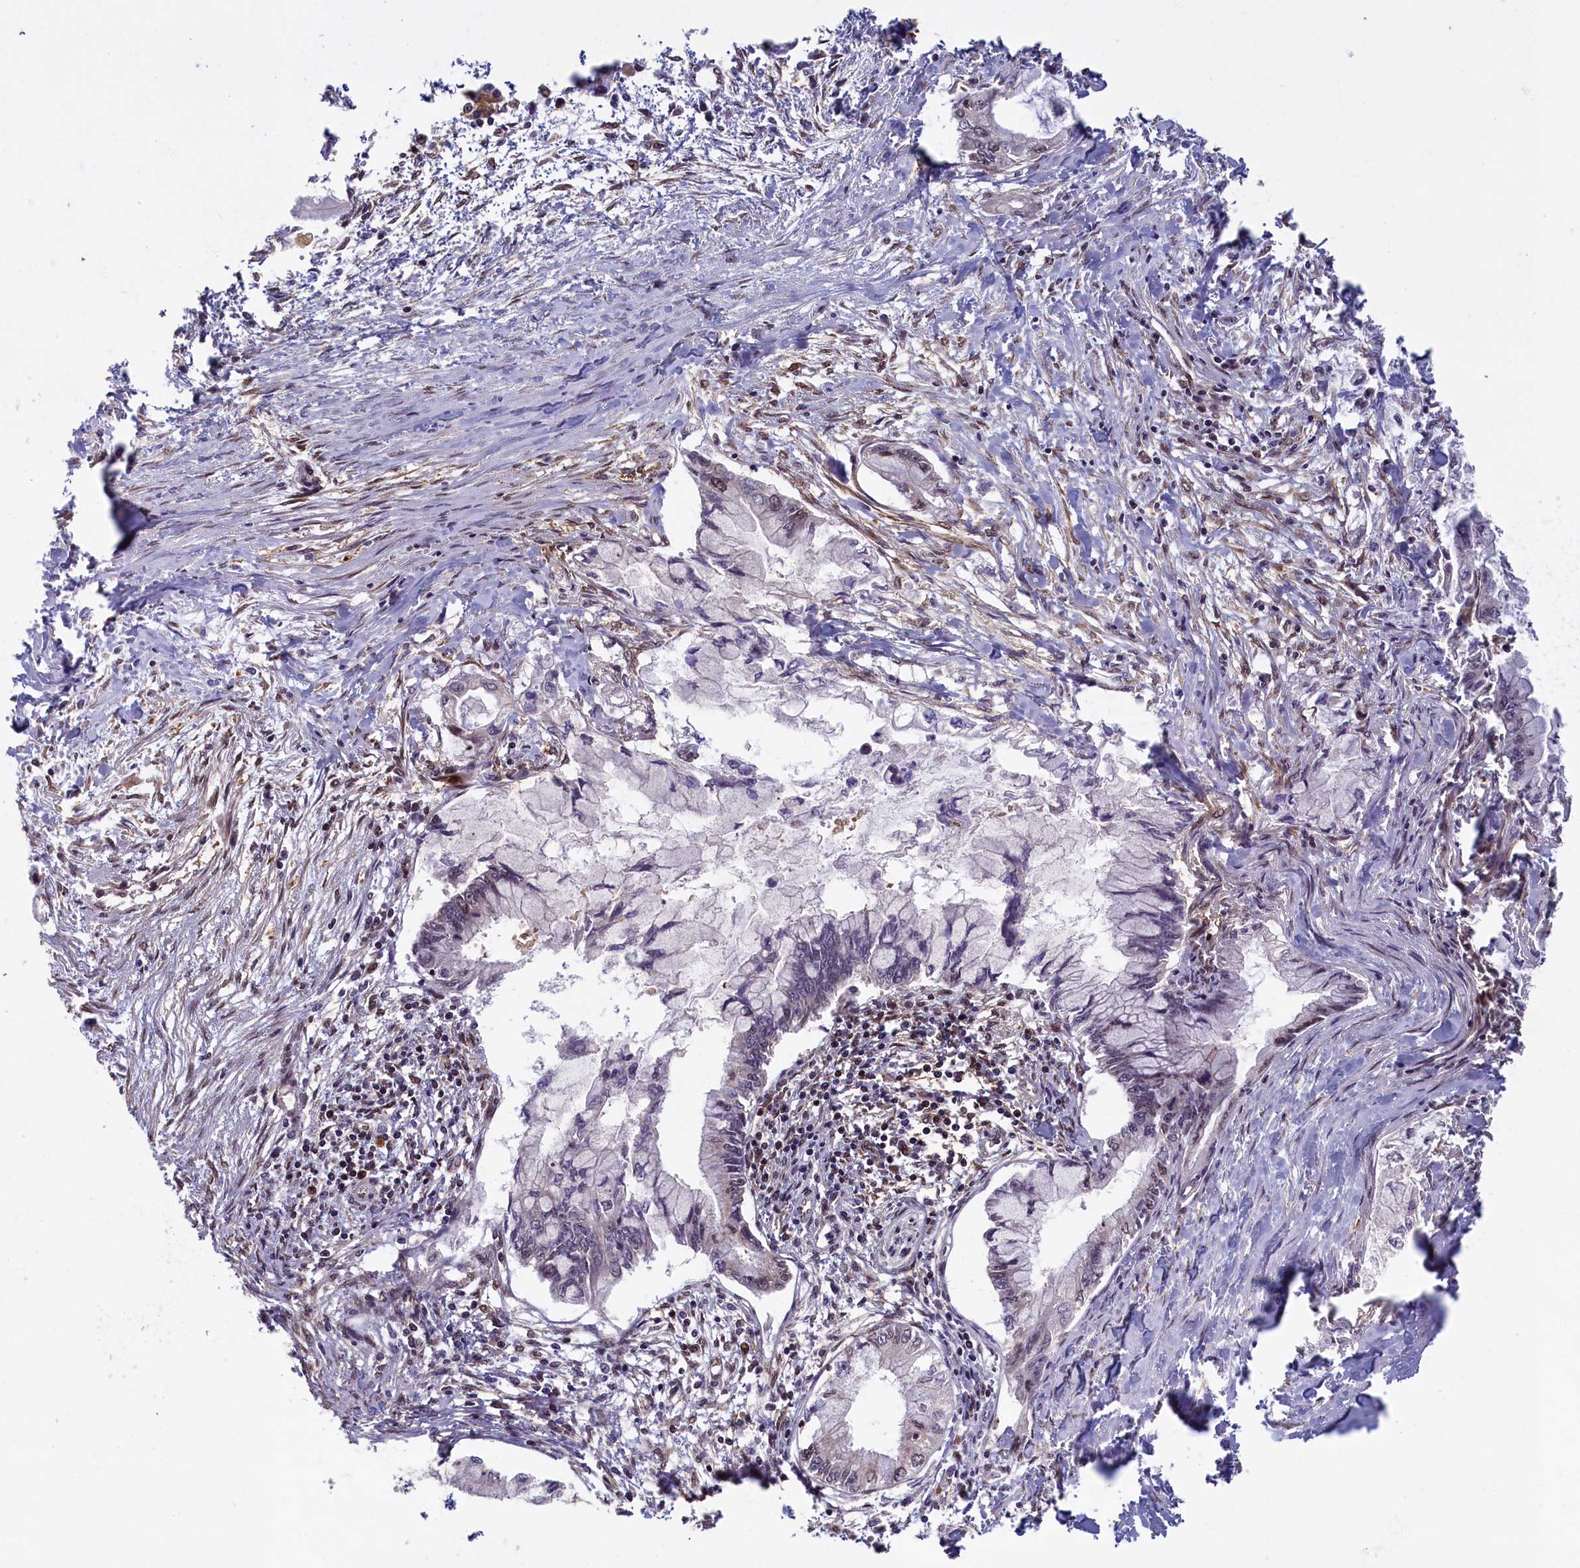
{"staining": {"intensity": "negative", "quantity": "none", "location": "none"}, "tissue": "pancreatic cancer", "cell_type": "Tumor cells", "image_type": "cancer", "snomed": [{"axis": "morphology", "description": "Adenocarcinoma, NOS"}, {"axis": "topography", "description": "Pancreas"}], "caption": "Image shows no significant protein staining in tumor cells of adenocarcinoma (pancreatic). Brightfield microscopy of immunohistochemistry stained with DAB (3,3'-diaminobenzidine) (brown) and hematoxylin (blue), captured at high magnification.", "gene": "HIF3A", "patient": {"sex": "male", "age": 48}}